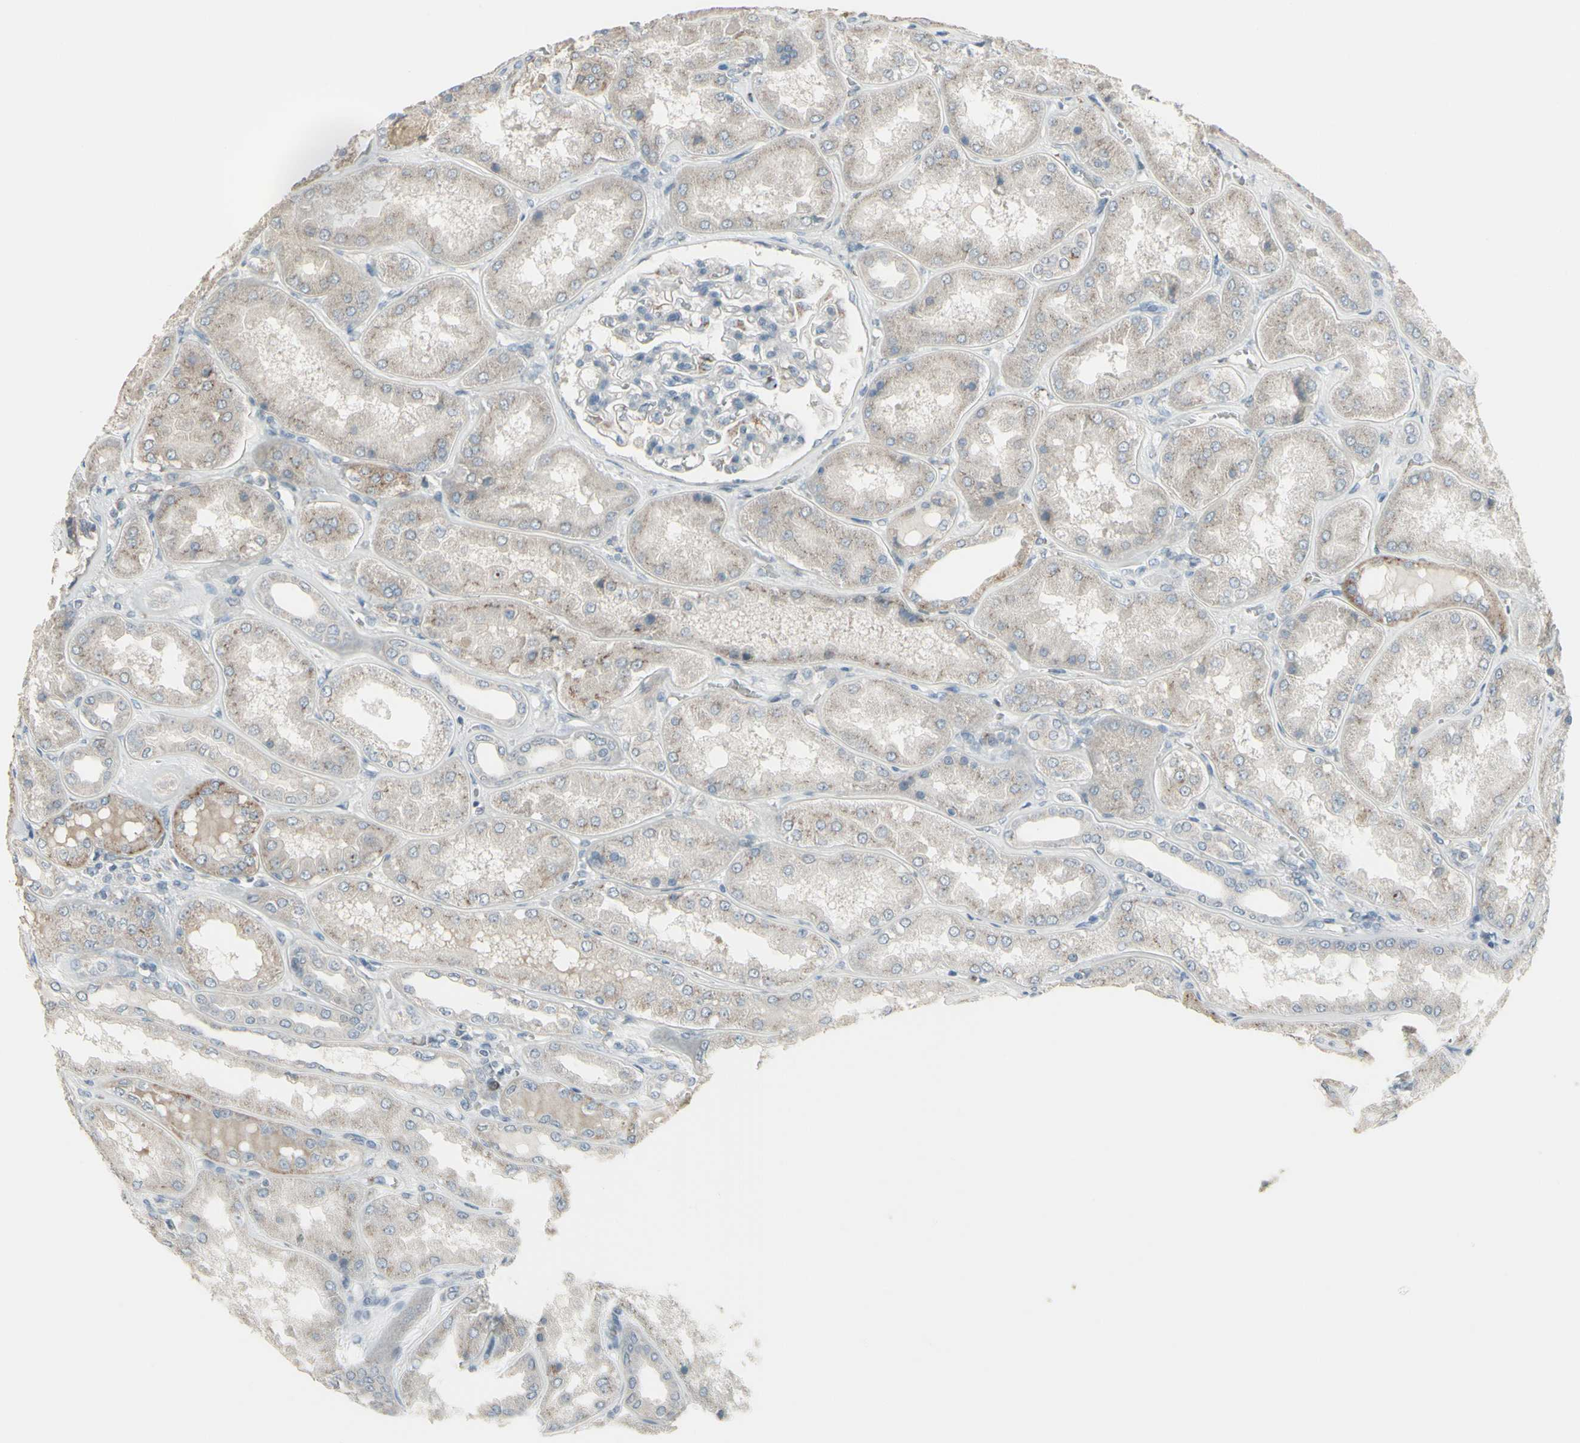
{"staining": {"intensity": "negative", "quantity": "none", "location": "none"}, "tissue": "kidney", "cell_type": "Cells in glomeruli", "image_type": "normal", "snomed": [{"axis": "morphology", "description": "Normal tissue, NOS"}, {"axis": "topography", "description": "Kidney"}], "caption": "Immunohistochemistry (IHC) of normal kidney shows no positivity in cells in glomeruli. (Stains: DAB immunohistochemistry with hematoxylin counter stain, Microscopy: brightfield microscopy at high magnification).", "gene": "CD79B", "patient": {"sex": "female", "age": 56}}